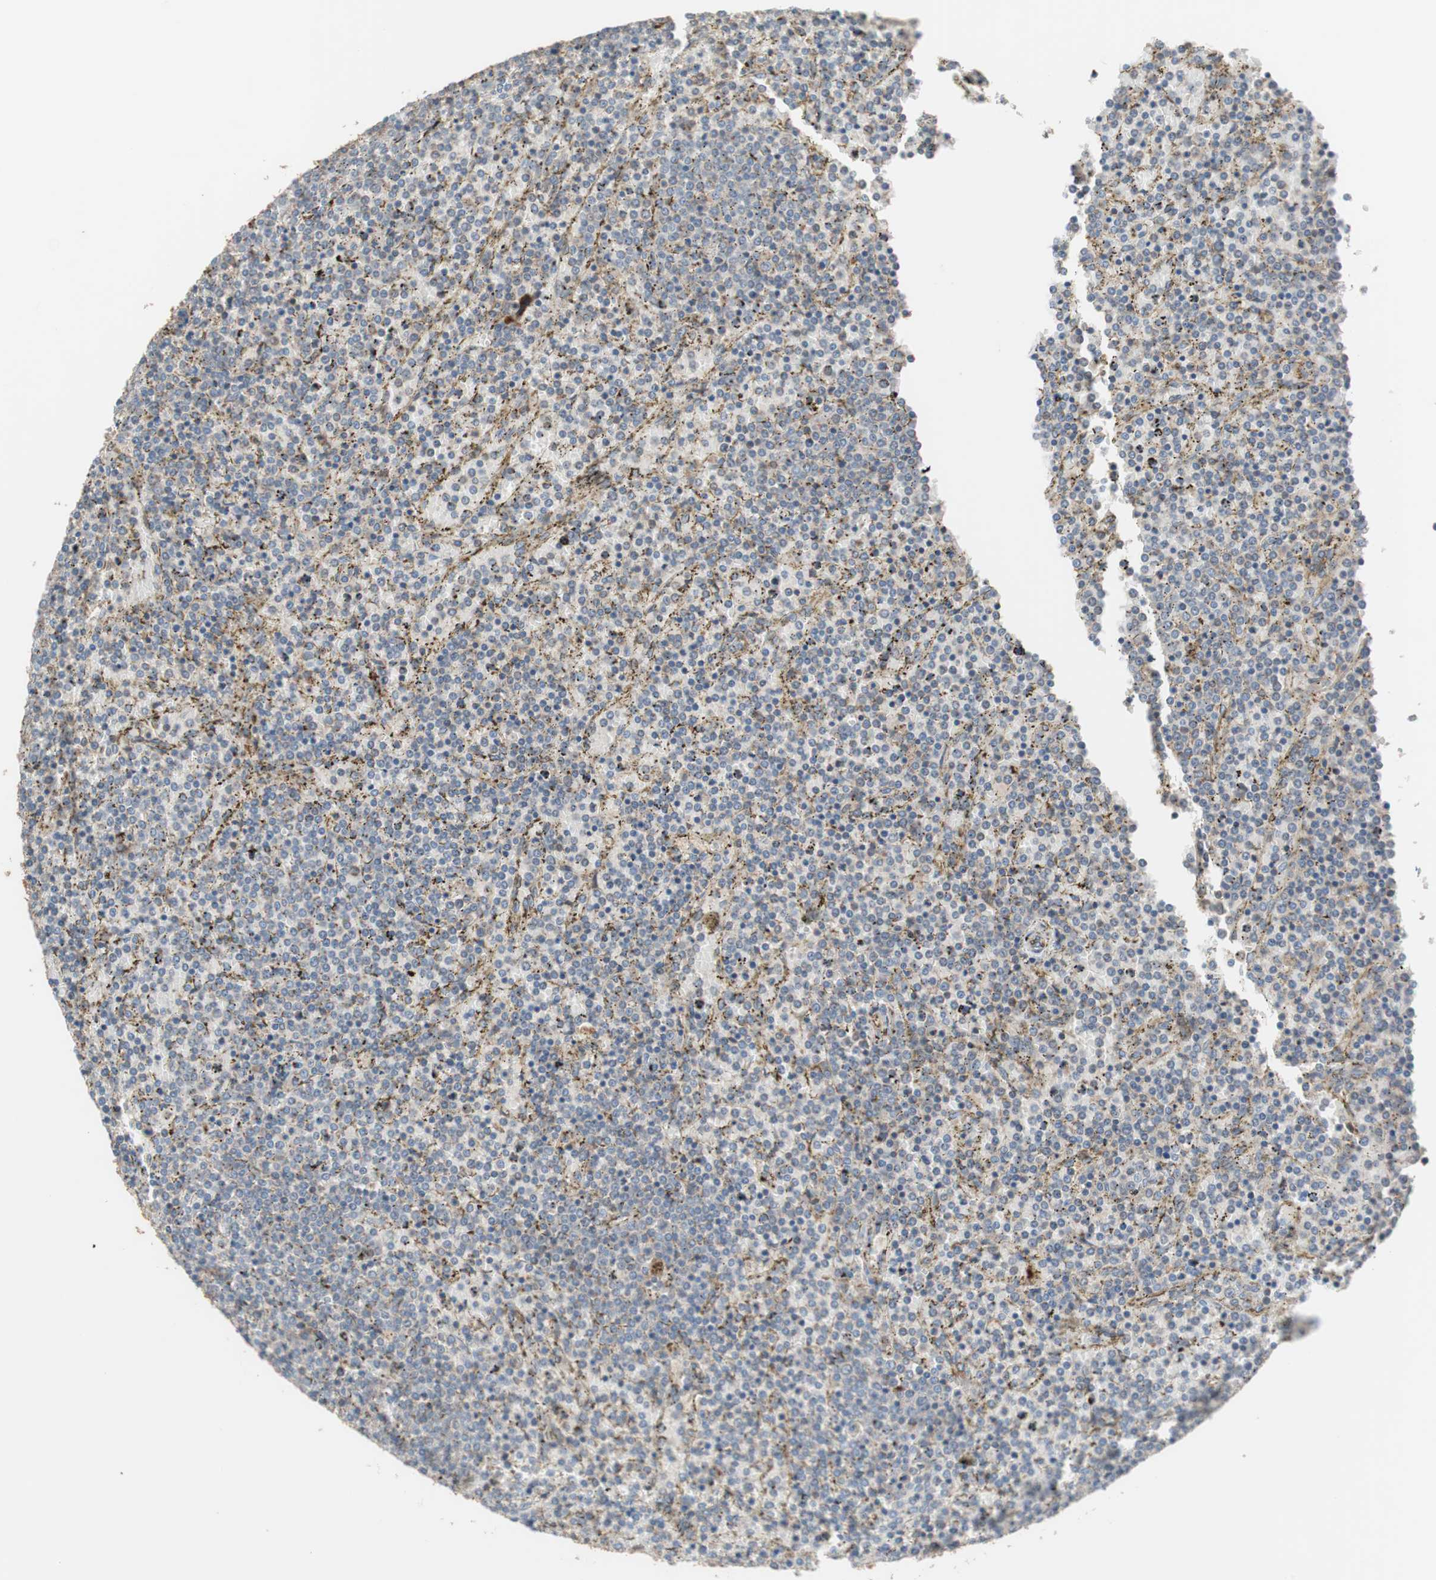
{"staining": {"intensity": "weak", "quantity": "25%-75%", "location": "cytoplasmic/membranous"}, "tissue": "lymphoma", "cell_type": "Tumor cells", "image_type": "cancer", "snomed": [{"axis": "morphology", "description": "Malignant lymphoma, non-Hodgkin's type, Low grade"}, {"axis": "topography", "description": "Spleen"}], "caption": "Immunohistochemical staining of low-grade malignant lymphoma, non-Hodgkin's type displays low levels of weak cytoplasmic/membranous protein positivity in about 25%-75% of tumor cells.", "gene": "SDC4", "patient": {"sex": "female", "age": 77}}